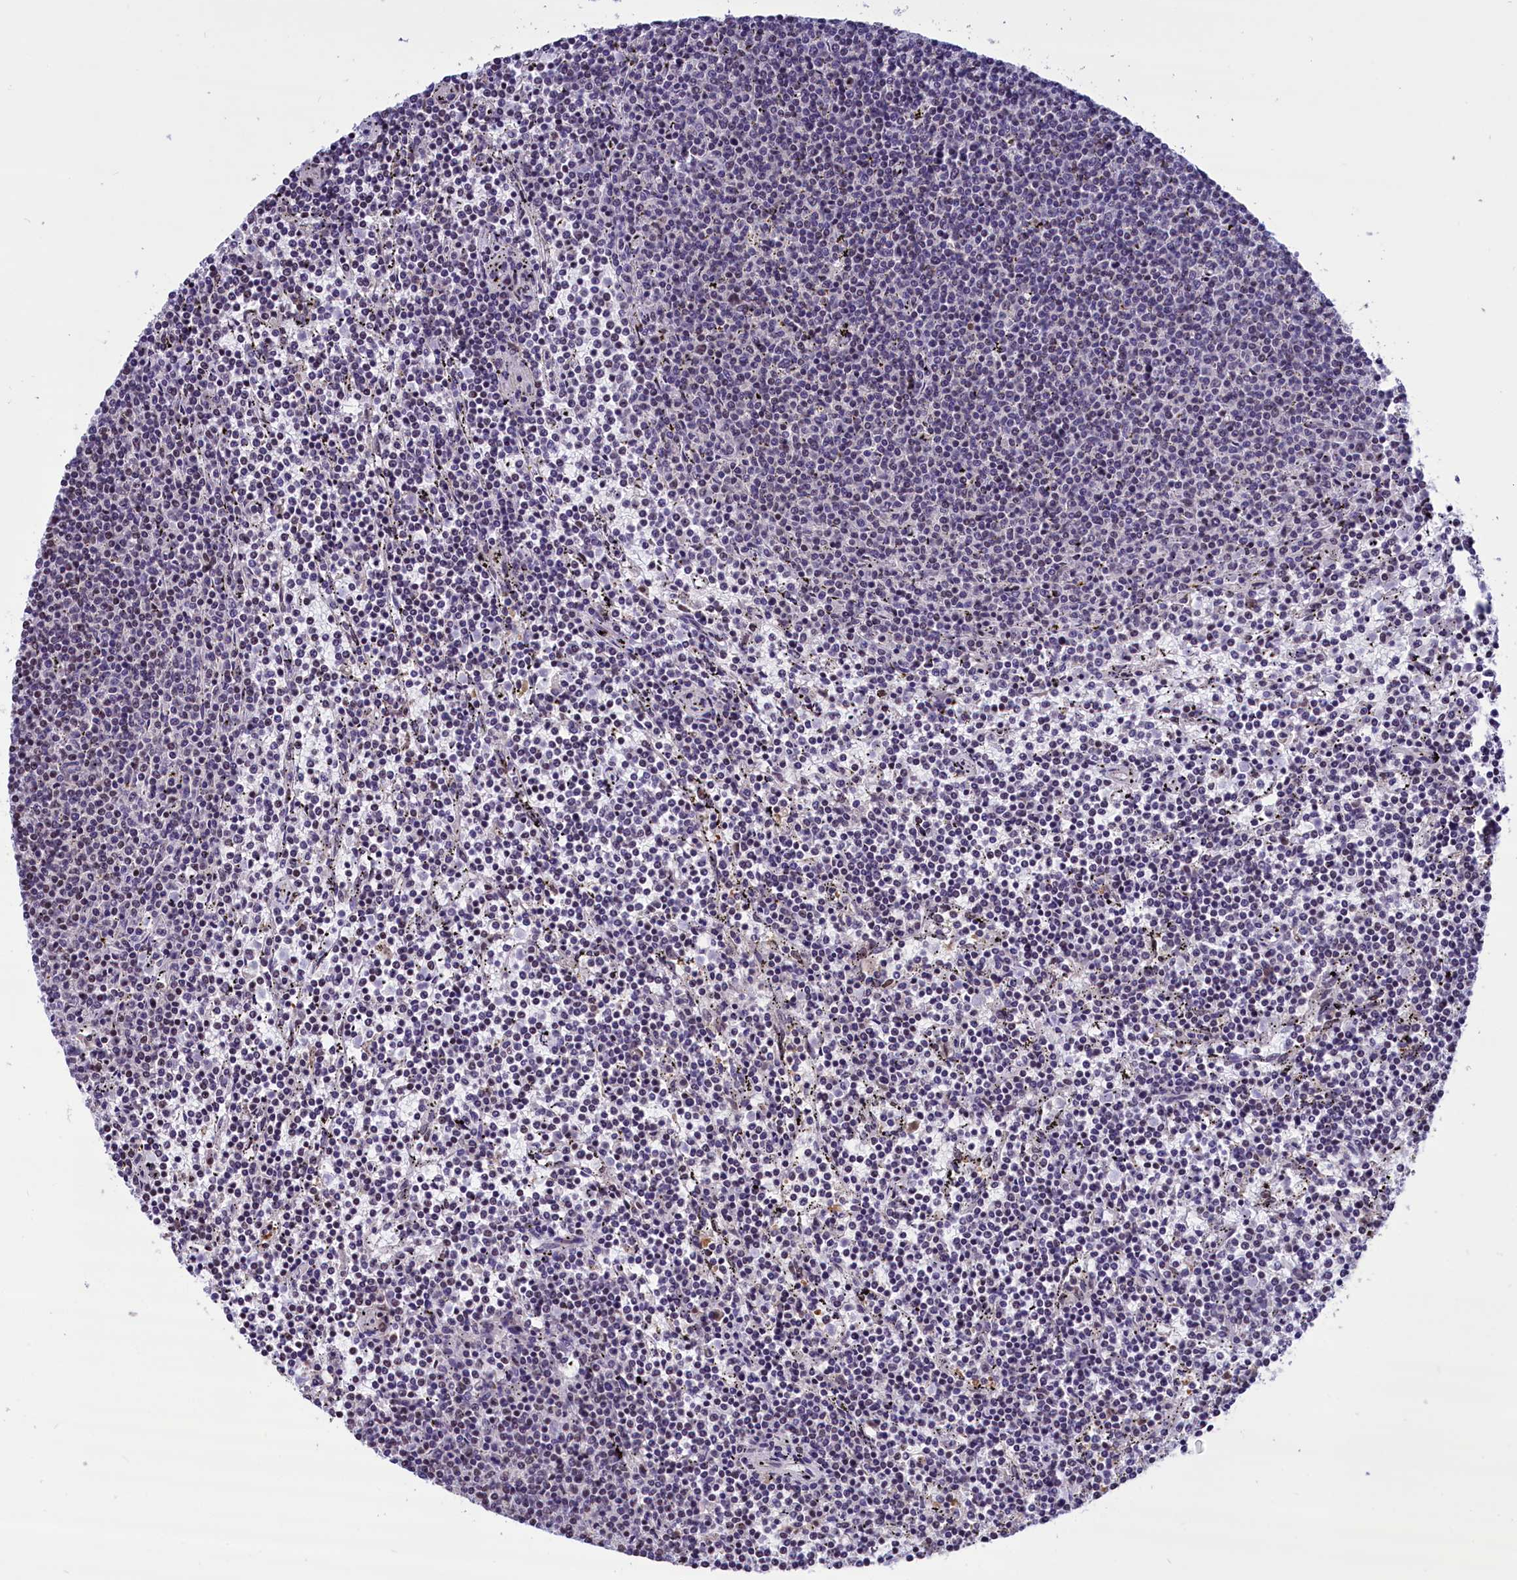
{"staining": {"intensity": "negative", "quantity": "none", "location": "none"}, "tissue": "lymphoma", "cell_type": "Tumor cells", "image_type": "cancer", "snomed": [{"axis": "morphology", "description": "Malignant lymphoma, non-Hodgkin's type, Low grade"}, {"axis": "topography", "description": "Spleen"}], "caption": "This is an IHC micrograph of malignant lymphoma, non-Hodgkin's type (low-grade). There is no staining in tumor cells.", "gene": "CDYL2", "patient": {"sex": "female", "age": 50}}